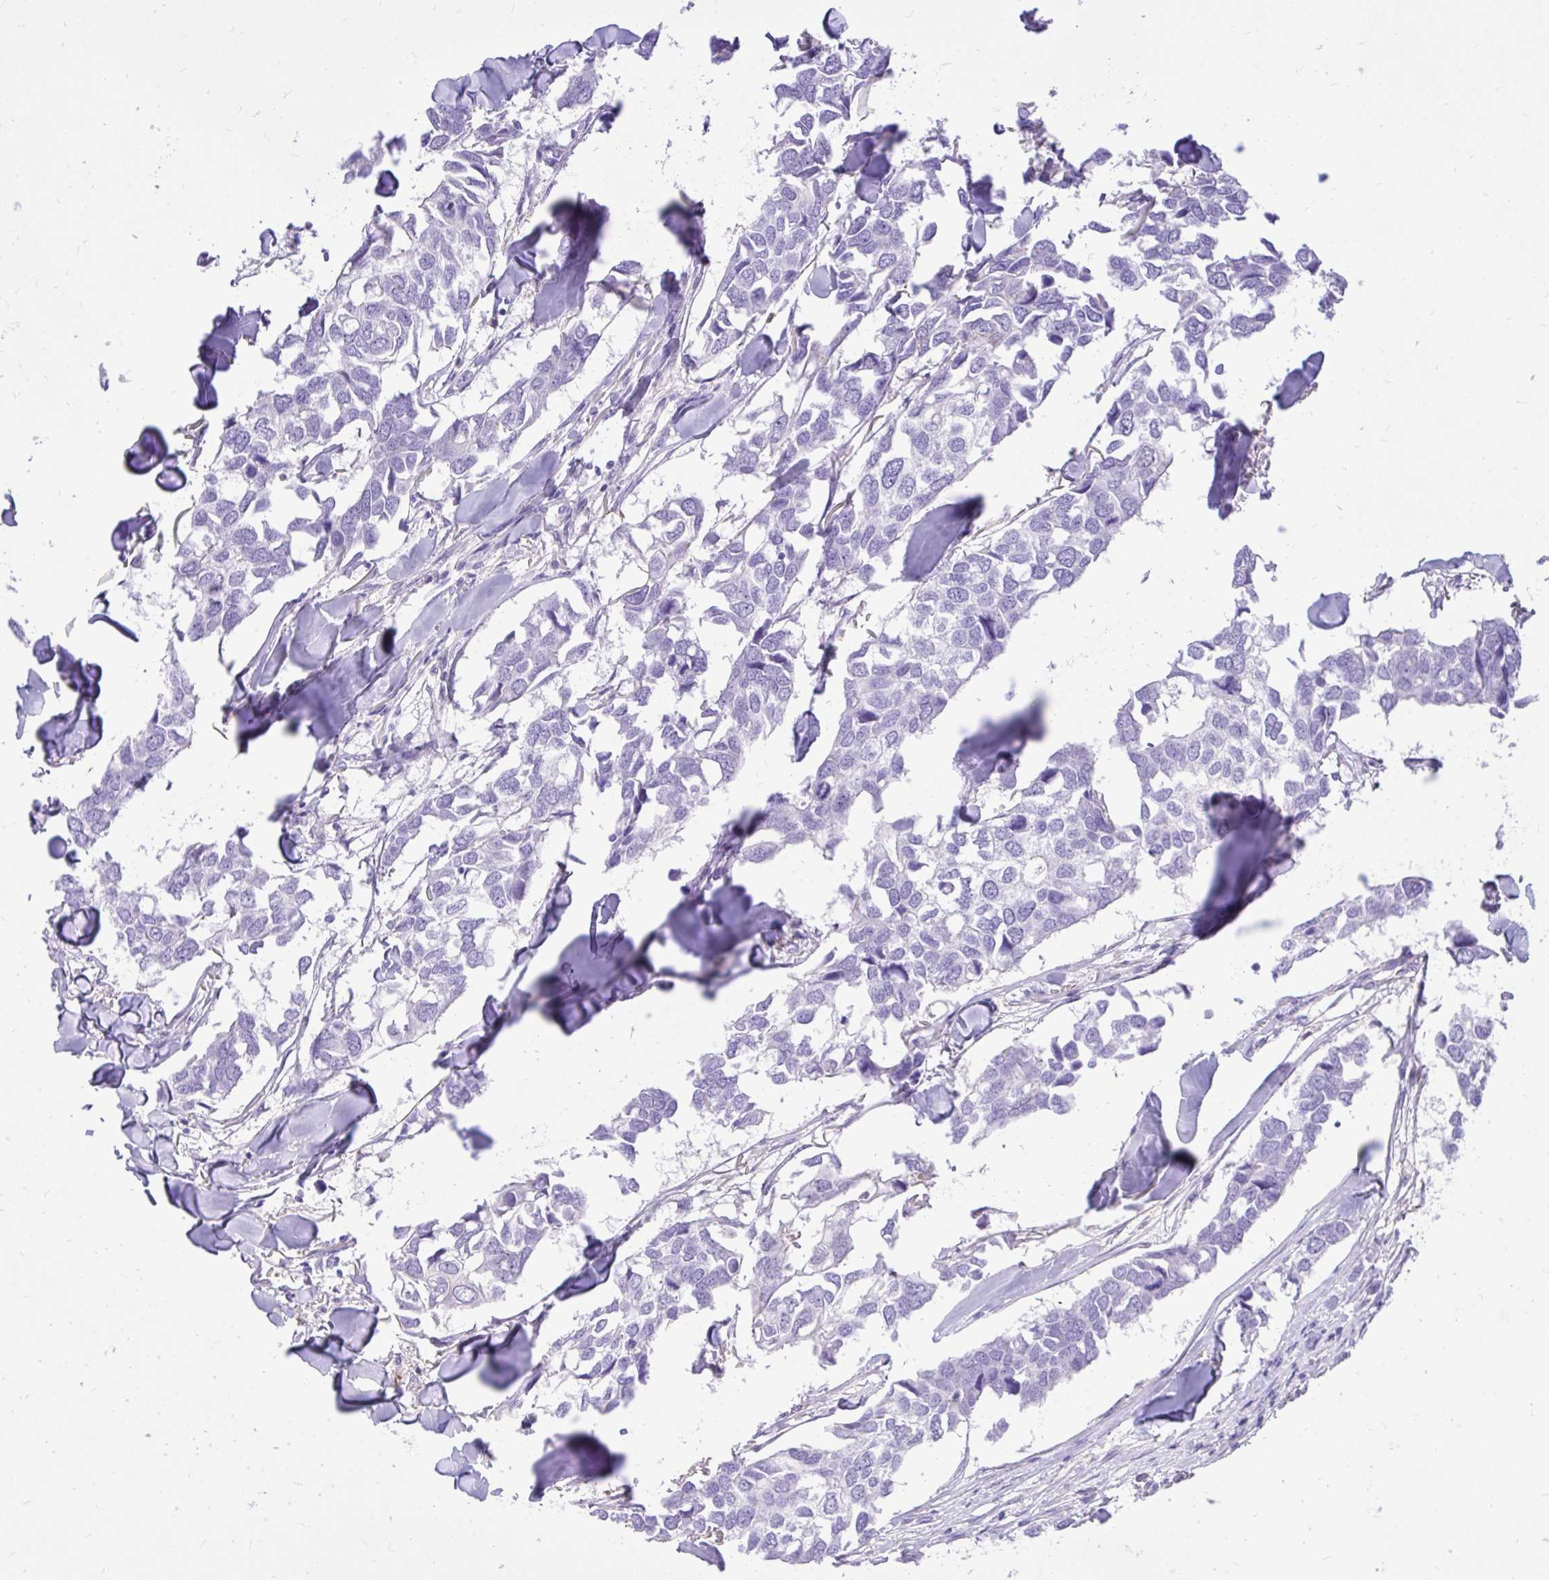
{"staining": {"intensity": "negative", "quantity": "none", "location": "none"}, "tissue": "breast cancer", "cell_type": "Tumor cells", "image_type": "cancer", "snomed": [{"axis": "morphology", "description": "Duct carcinoma"}, {"axis": "topography", "description": "Breast"}], "caption": "IHC photomicrograph of breast cancer (intraductal carcinoma) stained for a protein (brown), which shows no expression in tumor cells. Nuclei are stained in blue.", "gene": "TLR7", "patient": {"sex": "female", "age": 83}}